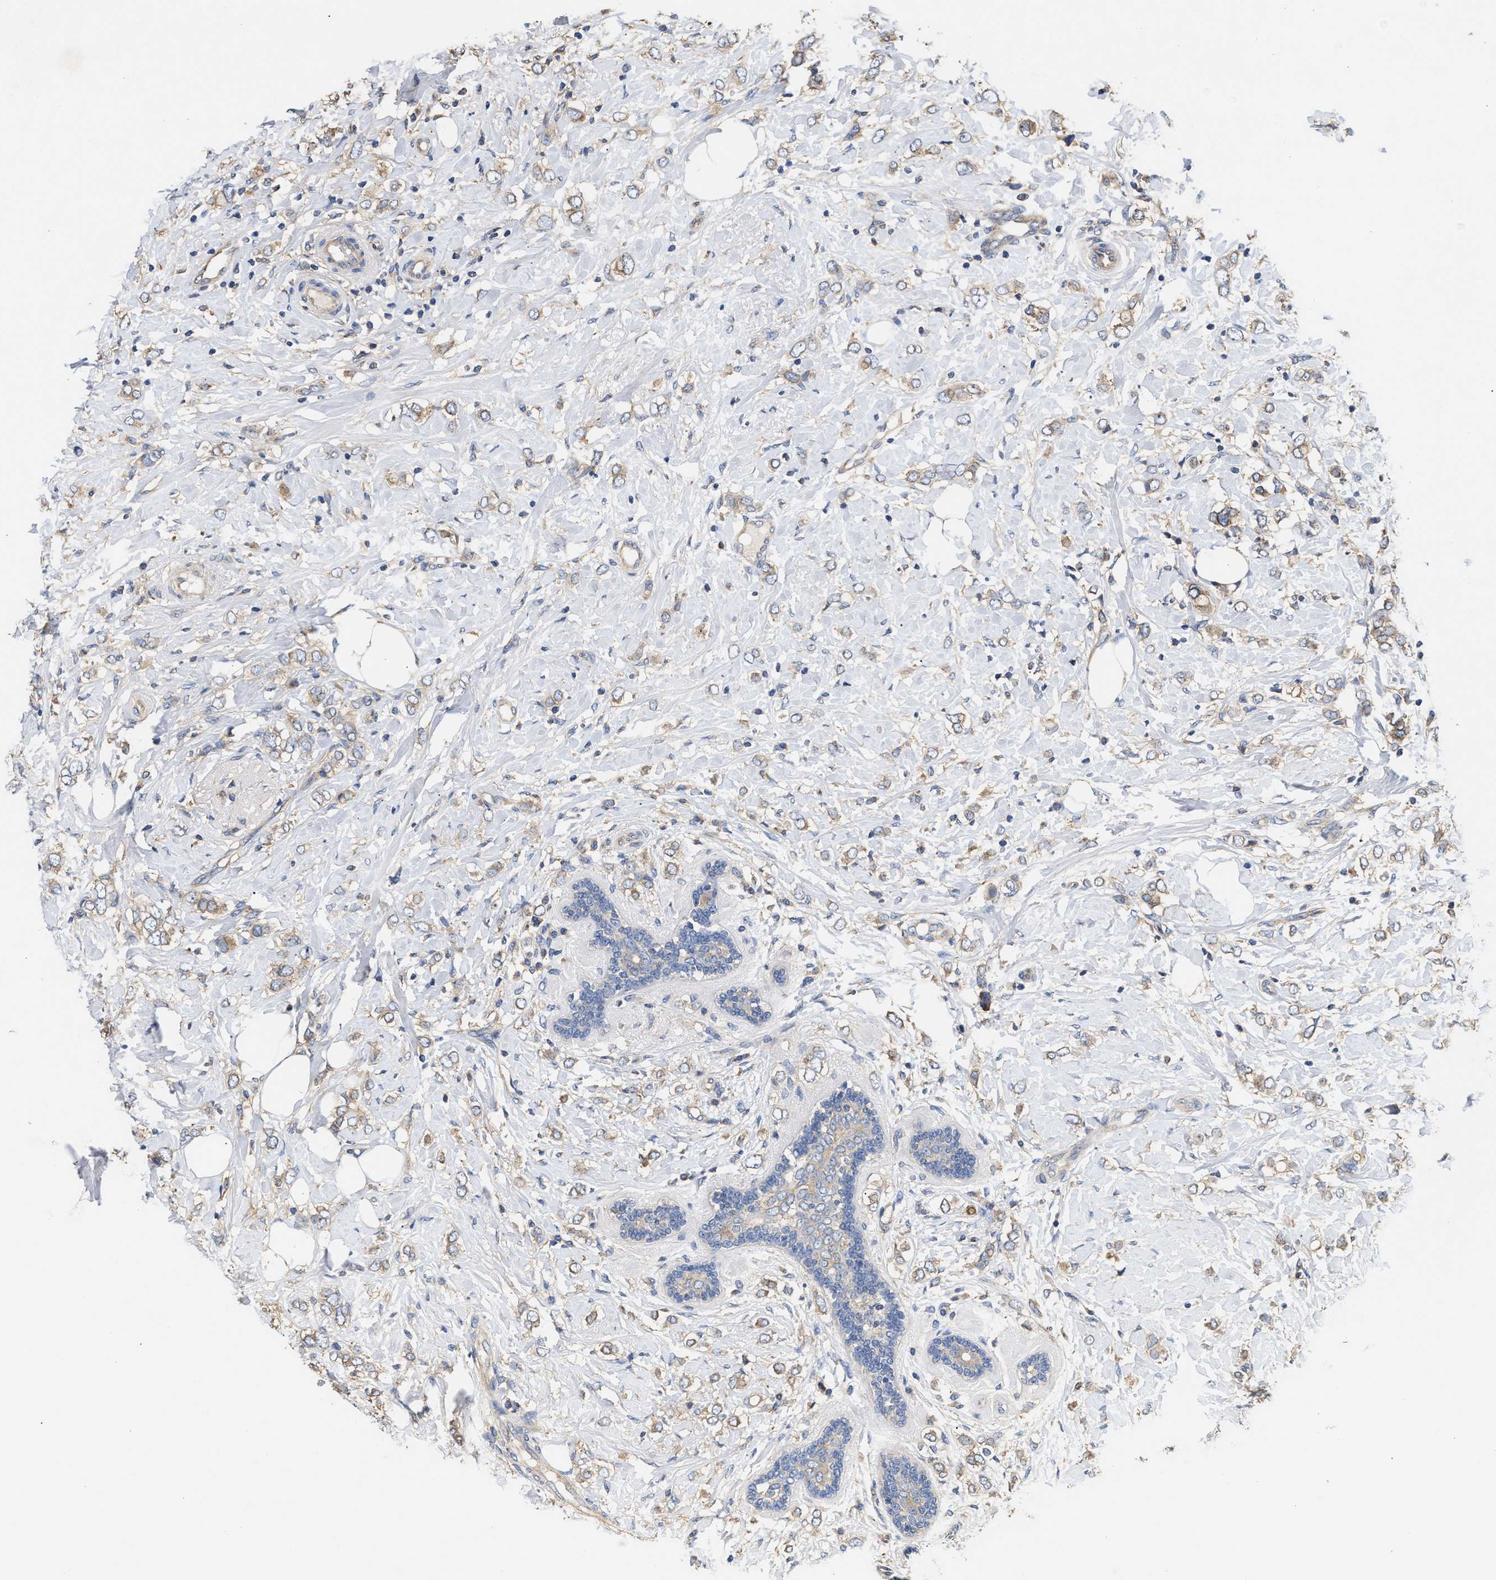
{"staining": {"intensity": "weak", "quantity": ">75%", "location": "cytoplasmic/membranous"}, "tissue": "breast cancer", "cell_type": "Tumor cells", "image_type": "cancer", "snomed": [{"axis": "morphology", "description": "Normal tissue, NOS"}, {"axis": "morphology", "description": "Lobular carcinoma"}, {"axis": "topography", "description": "Breast"}], "caption": "Brown immunohistochemical staining in breast lobular carcinoma exhibits weak cytoplasmic/membranous staining in approximately >75% of tumor cells. Using DAB (3,3'-diaminobenzidine) (brown) and hematoxylin (blue) stains, captured at high magnification using brightfield microscopy.", "gene": "KLB", "patient": {"sex": "female", "age": 47}}